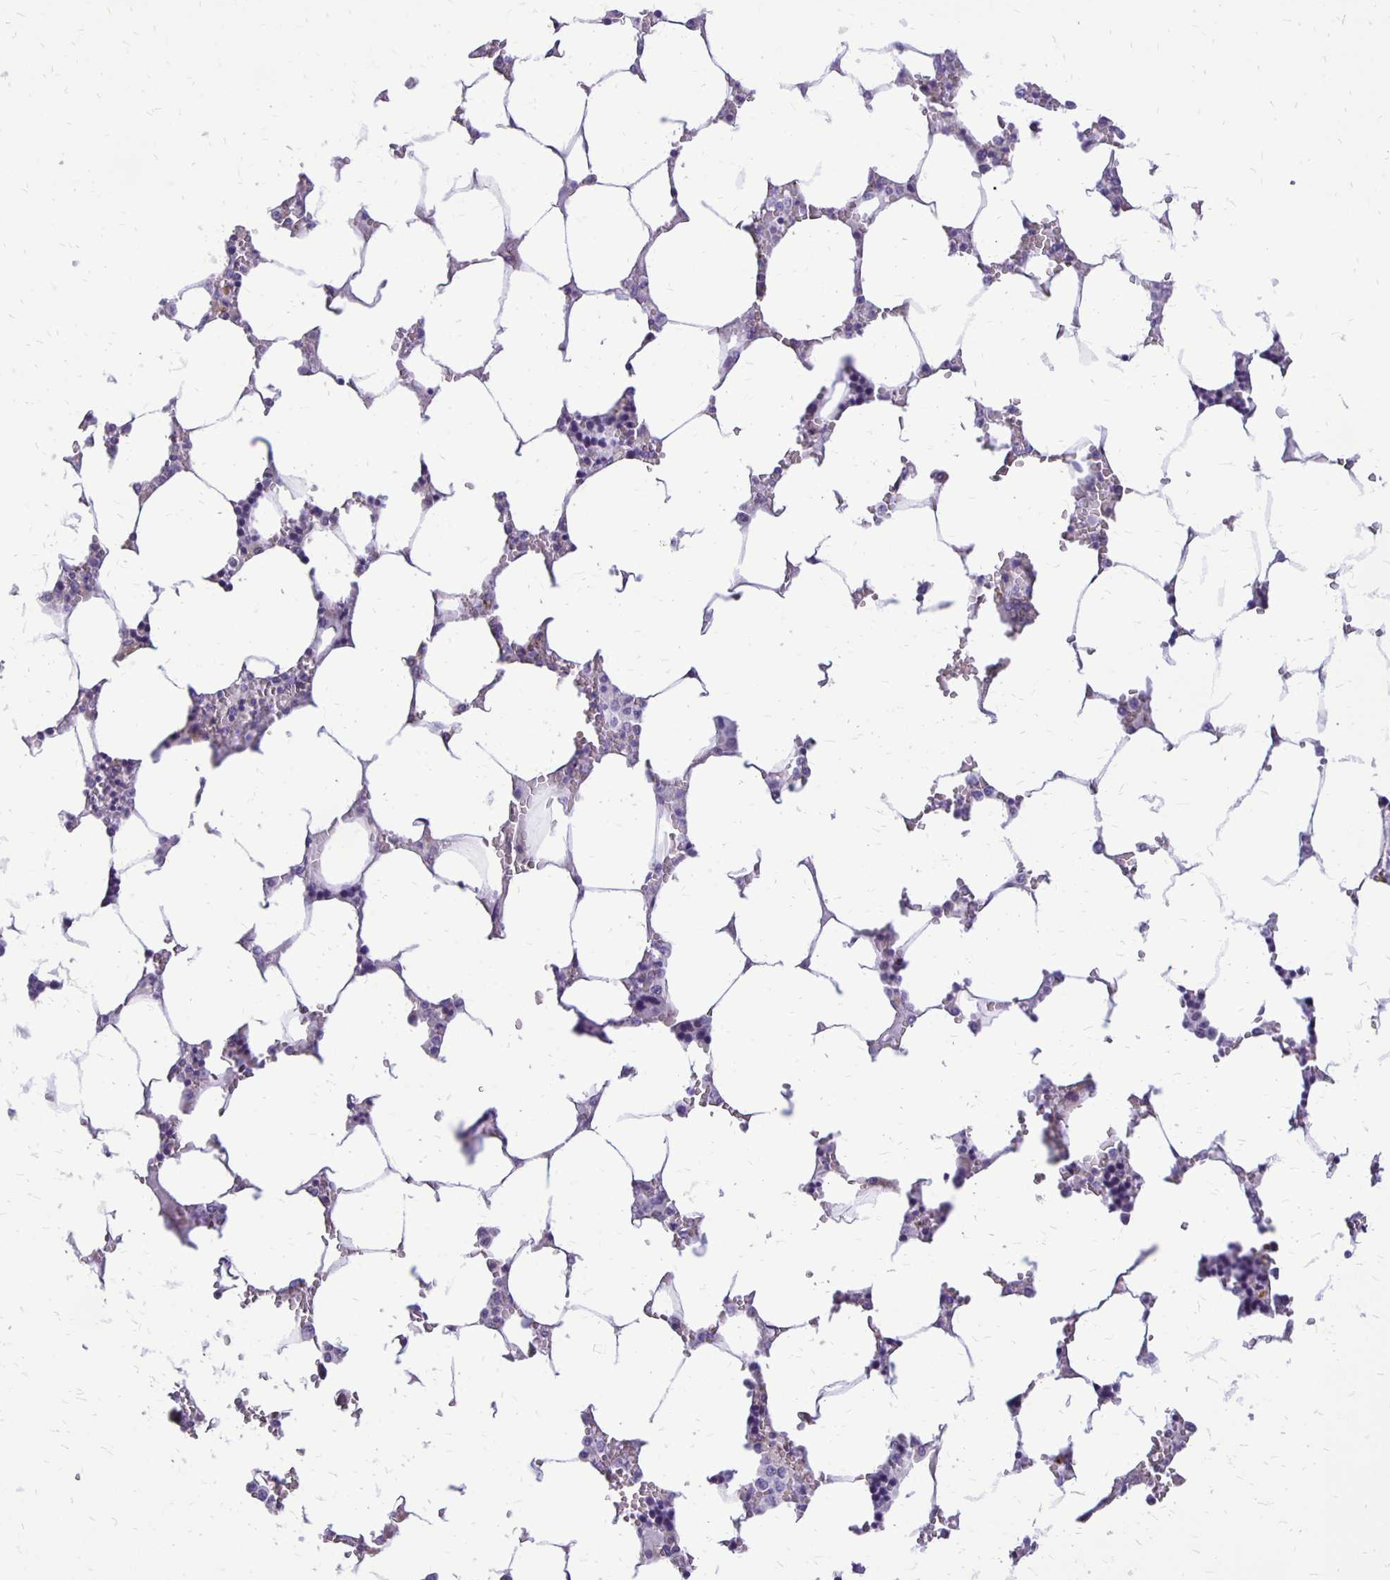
{"staining": {"intensity": "negative", "quantity": "none", "location": "none"}, "tissue": "bone marrow", "cell_type": "Hematopoietic cells", "image_type": "normal", "snomed": [{"axis": "morphology", "description": "Normal tissue, NOS"}, {"axis": "topography", "description": "Bone marrow"}], "caption": "Protein analysis of benign bone marrow displays no significant expression in hematopoietic cells.", "gene": "ANKRD45", "patient": {"sex": "male", "age": 64}}